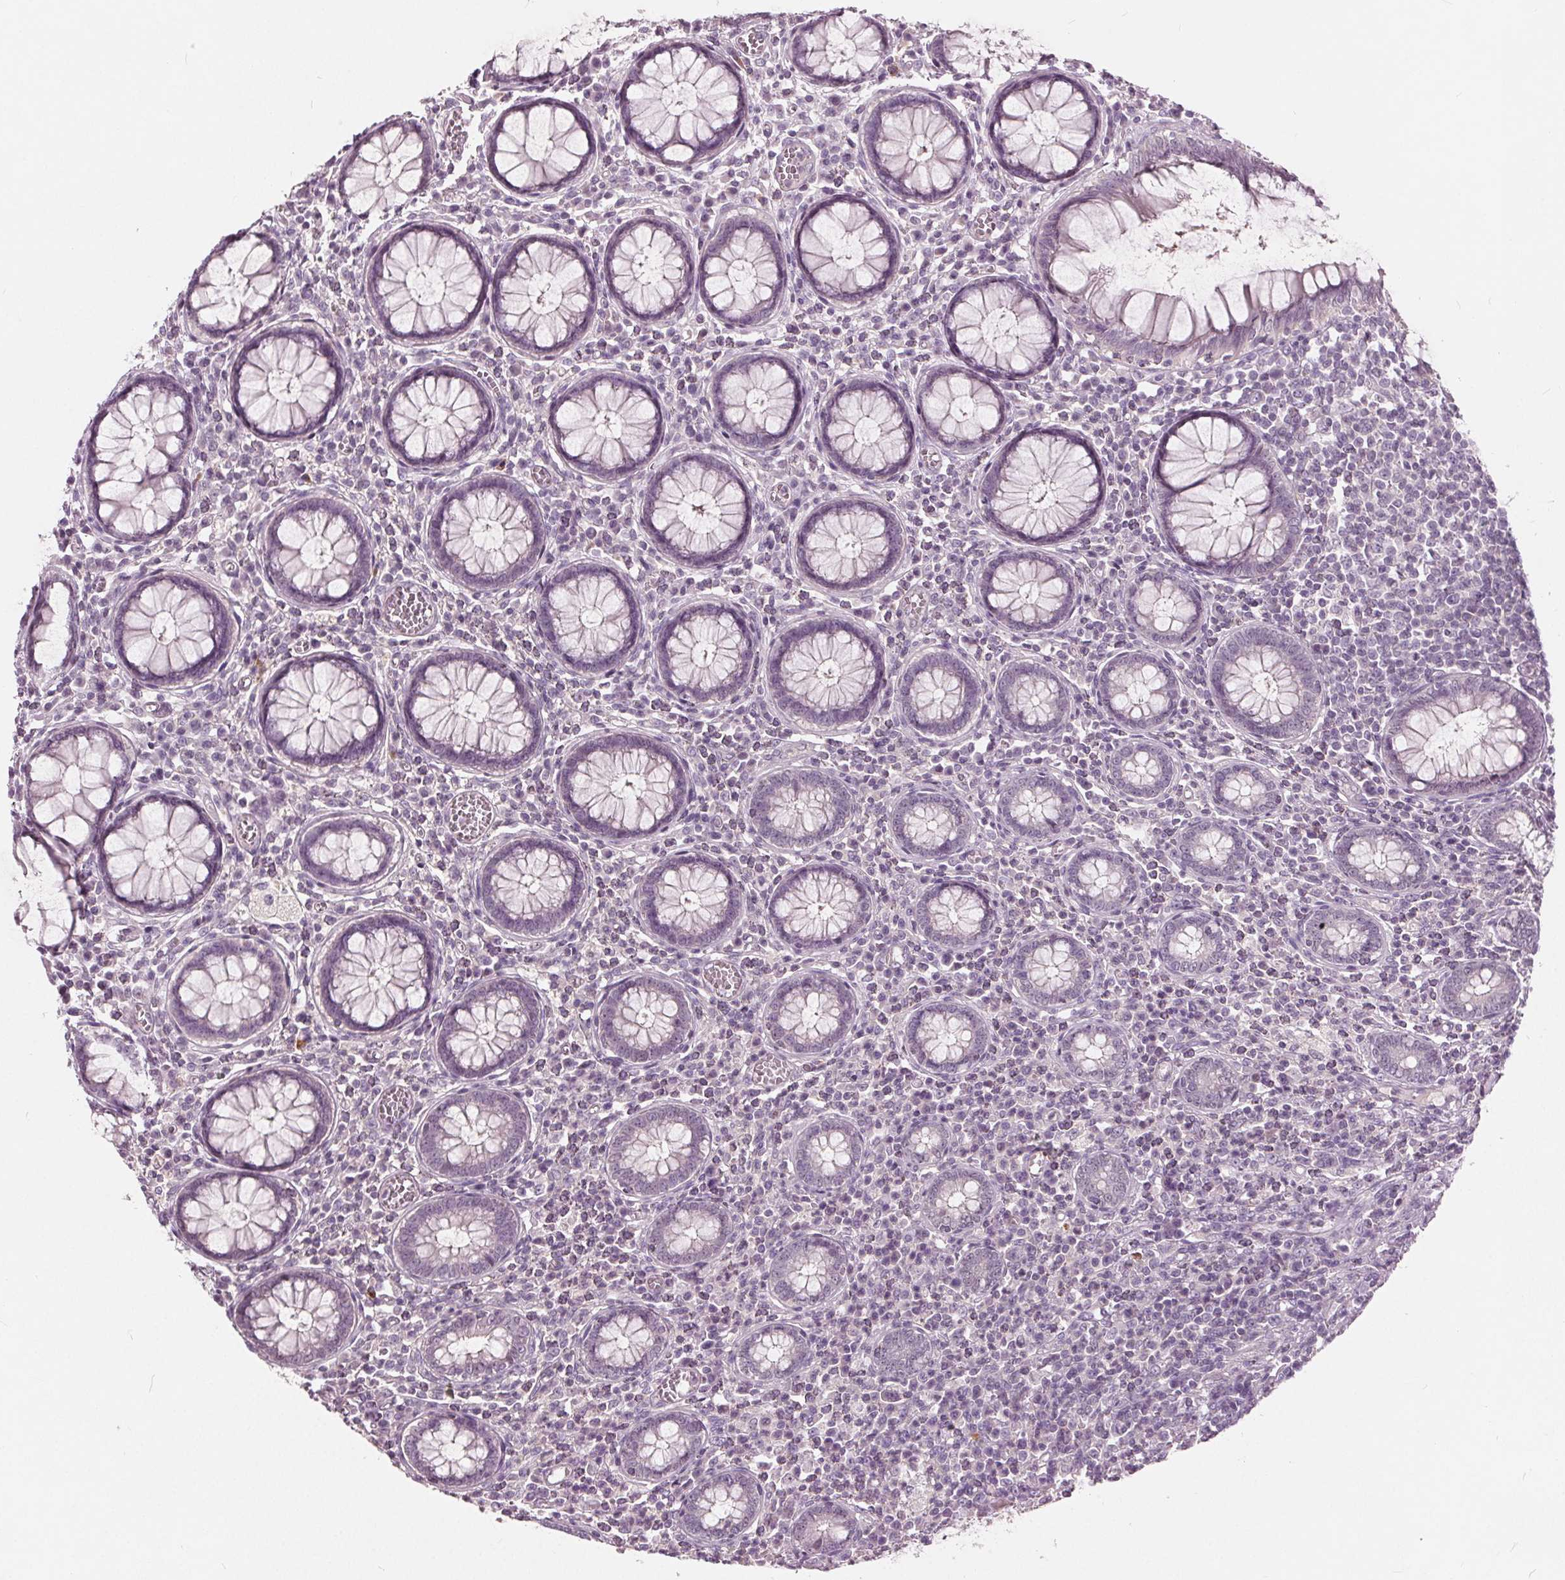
{"staining": {"intensity": "negative", "quantity": "none", "location": "none"}, "tissue": "colorectal cancer", "cell_type": "Tumor cells", "image_type": "cancer", "snomed": [{"axis": "morphology", "description": "Adenocarcinoma, NOS"}, {"axis": "topography", "description": "Colon"}], "caption": "The image displays no staining of tumor cells in colorectal cancer (adenocarcinoma). (Immunohistochemistry, brightfield microscopy, high magnification).", "gene": "TKFC", "patient": {"sex": "male", "age": 65}}